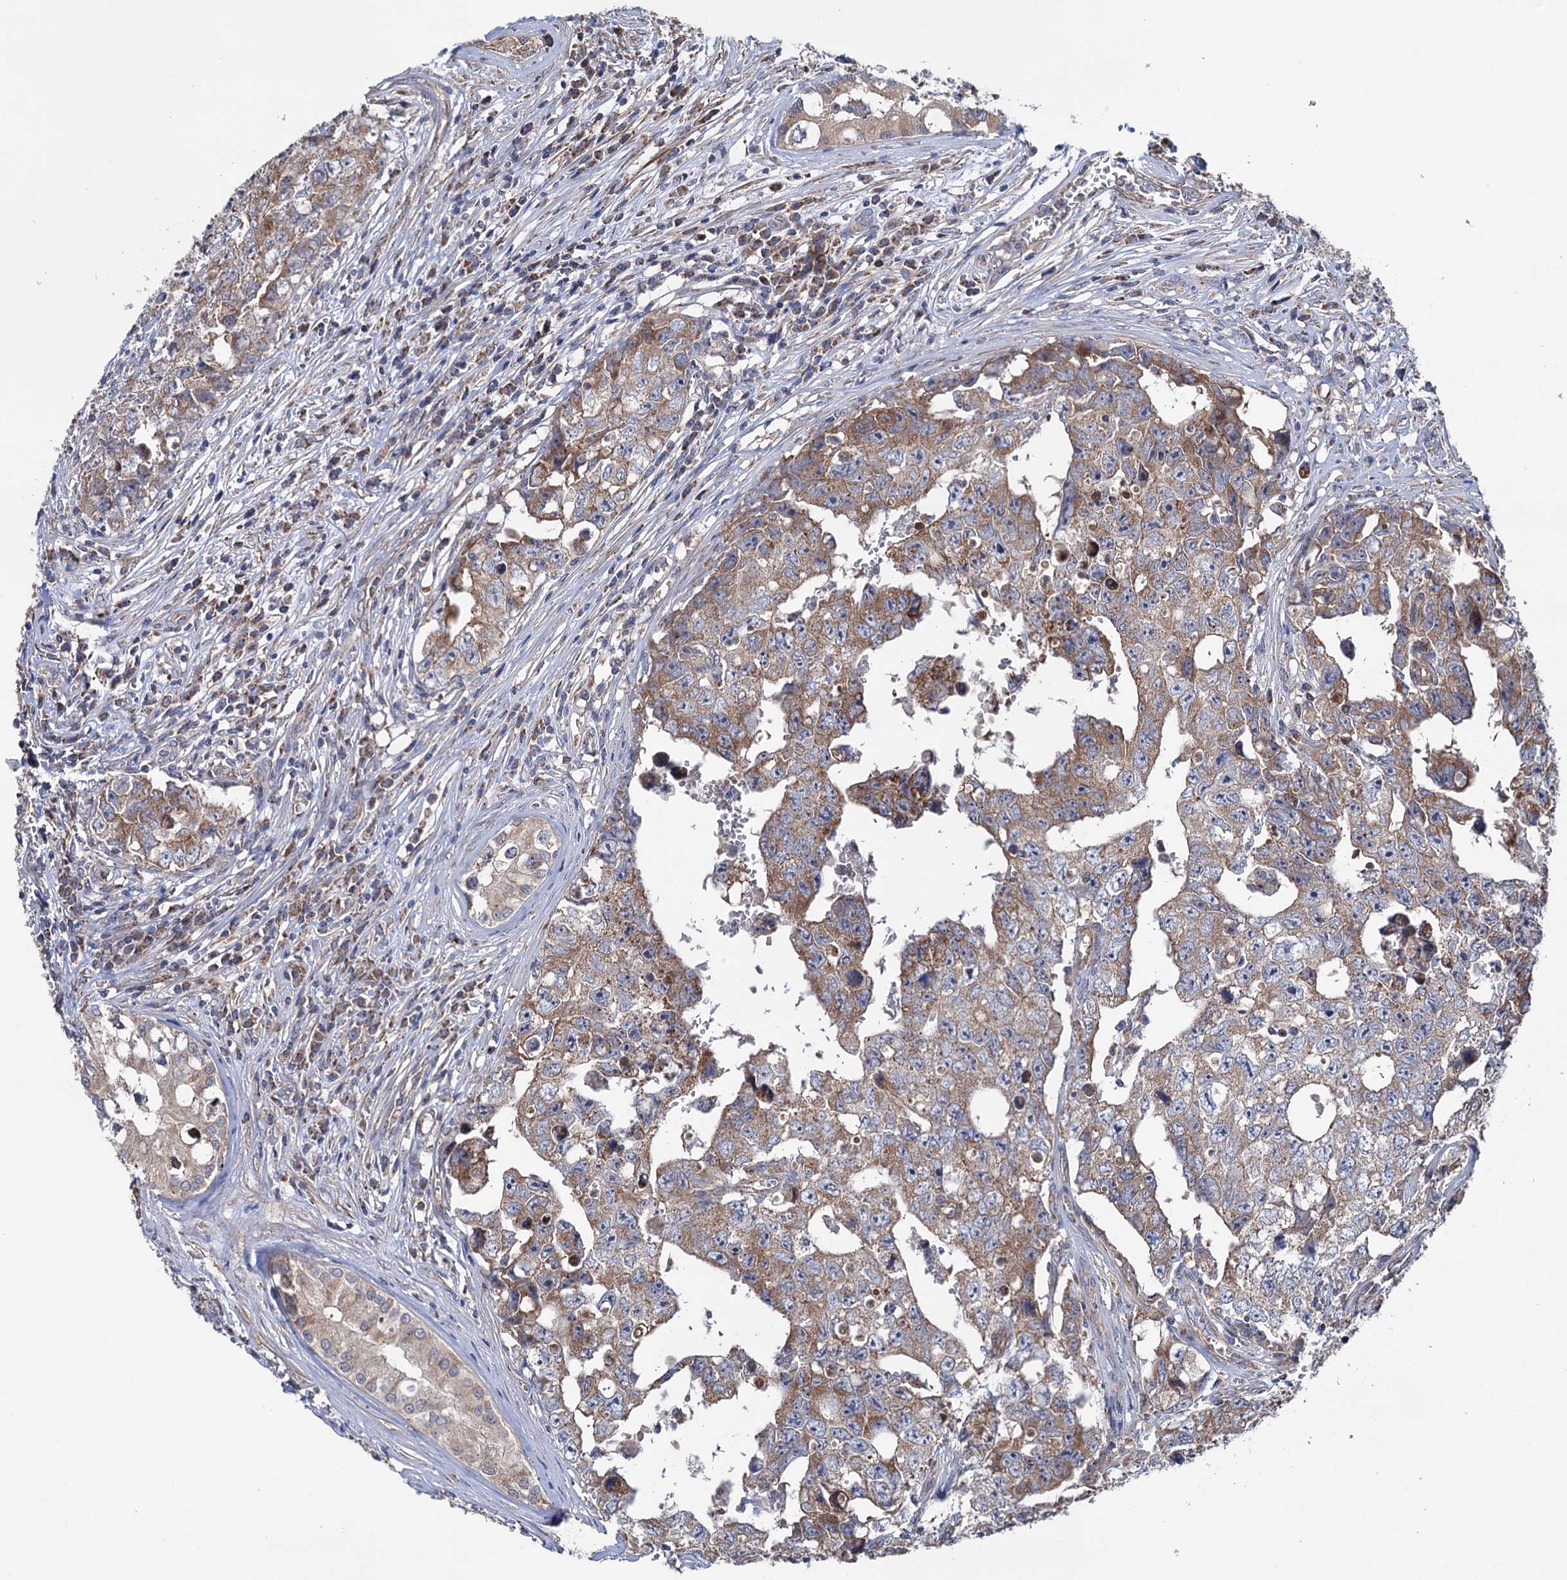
{"staining": {"intensity": "moderate", "quantity": ">75%", "location": "cytoplasmic/membranous"}, "tissue": "testis cancer", "cell_type": "Tumor cells", "image_type": "cancer", "snomed": [{"axis": "morphology", "description": "Carcinoma, Embryonal, NOS"}, {"axis": "topography", "description": "Testis"}], "caption": "High-power microscopy captured an immunohistochemistry histopathology image of testis cancer, revealing moderate cytoplasmic/membranous staining in about >75% of tumor cells. (Brightfield microscopy of DAB IHC at high magnification).", "gene": "SUCLA2", "patient": {"sex": "male", "age": 17}}